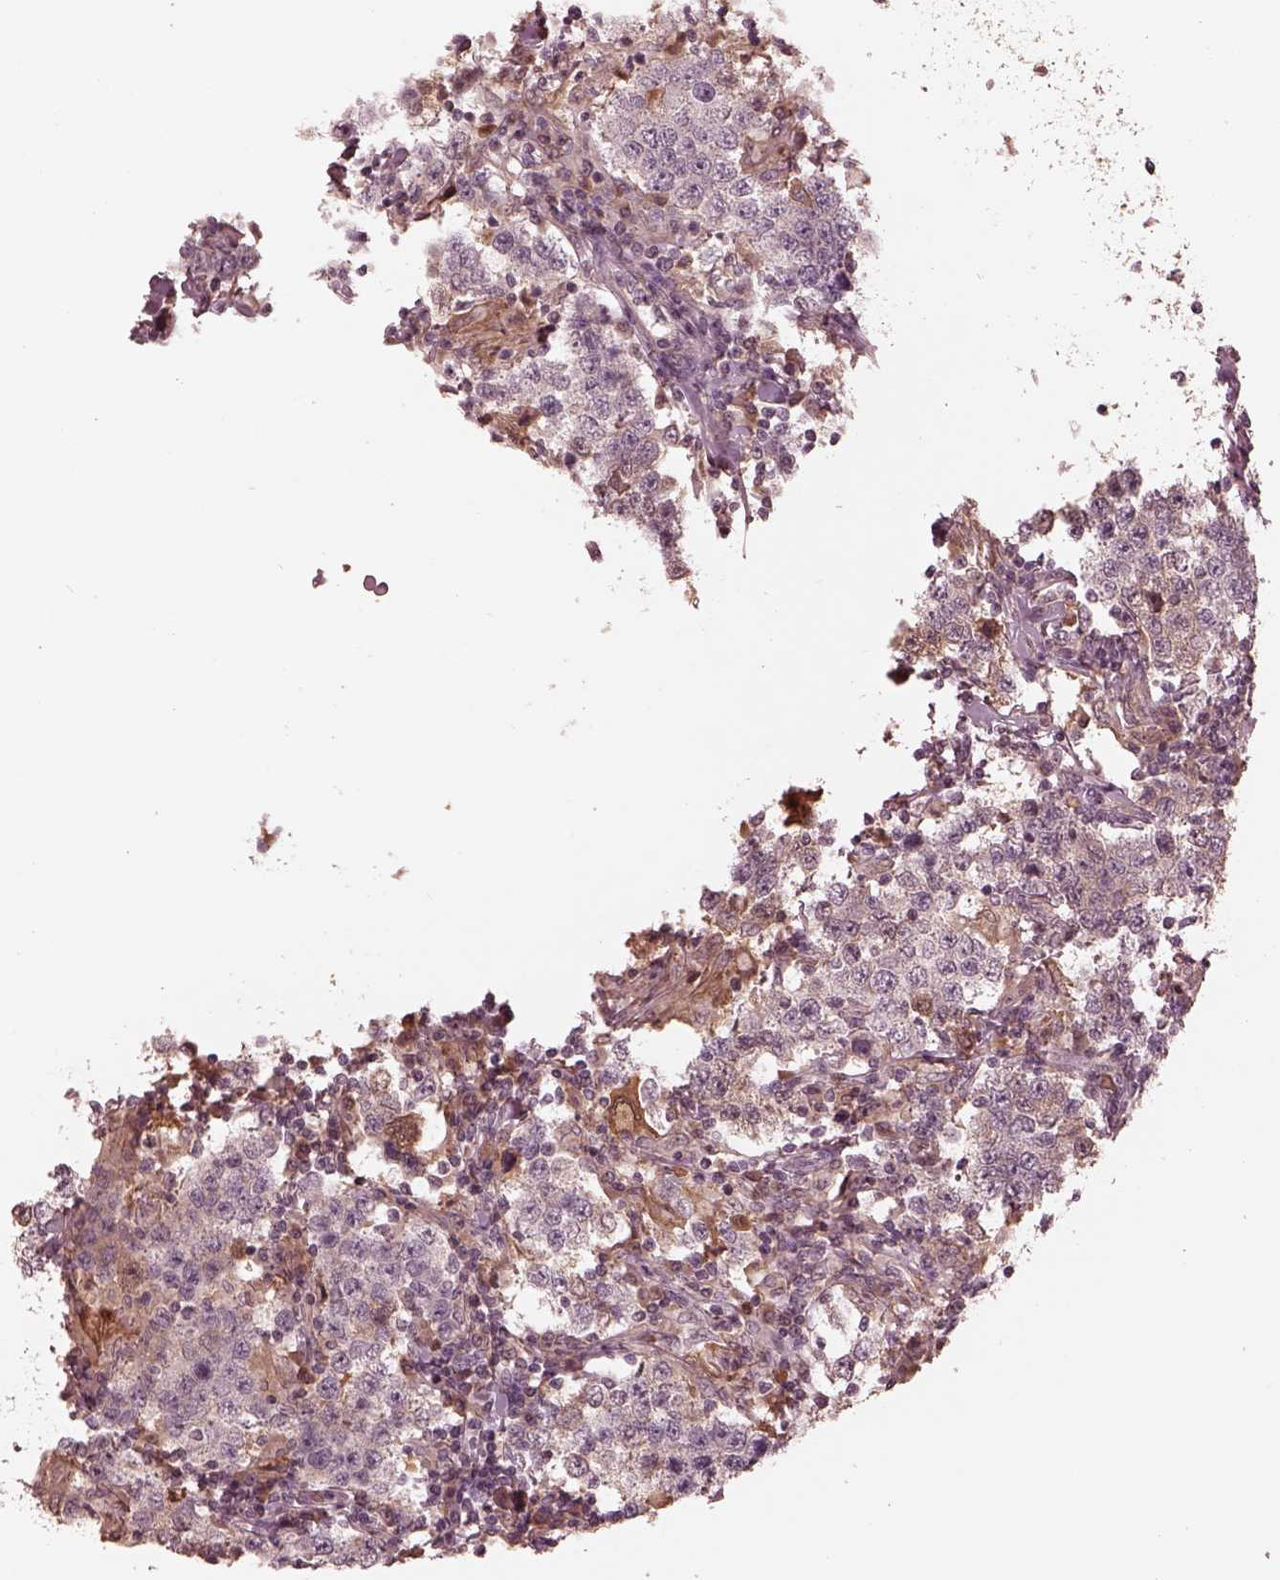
{"staining": {"intensity": "negative", "quantity": "none", "location": "none"}, "tissue": "testis cancer", "cell_type": "Tumor cells", "image_type": "cancer", "snomed": [{"axis": "morphology", "description": "Seminoma, NOS"}, {"axis": "morphology", "description": "Carcinoma, Embryonal, NOS"}, {"axis": "topography", "description": "Testis"}], "caption": "Immunohistochemistry (IHC) photomicrograph of neoplastic tissue: testis embryonal carcinoma stained with DAB (3,3'-diaminobenzidine) shows no significant protein positivity in tumor cells.", "gene": "TF", "patient": {"sex": "male", "age": 41}}